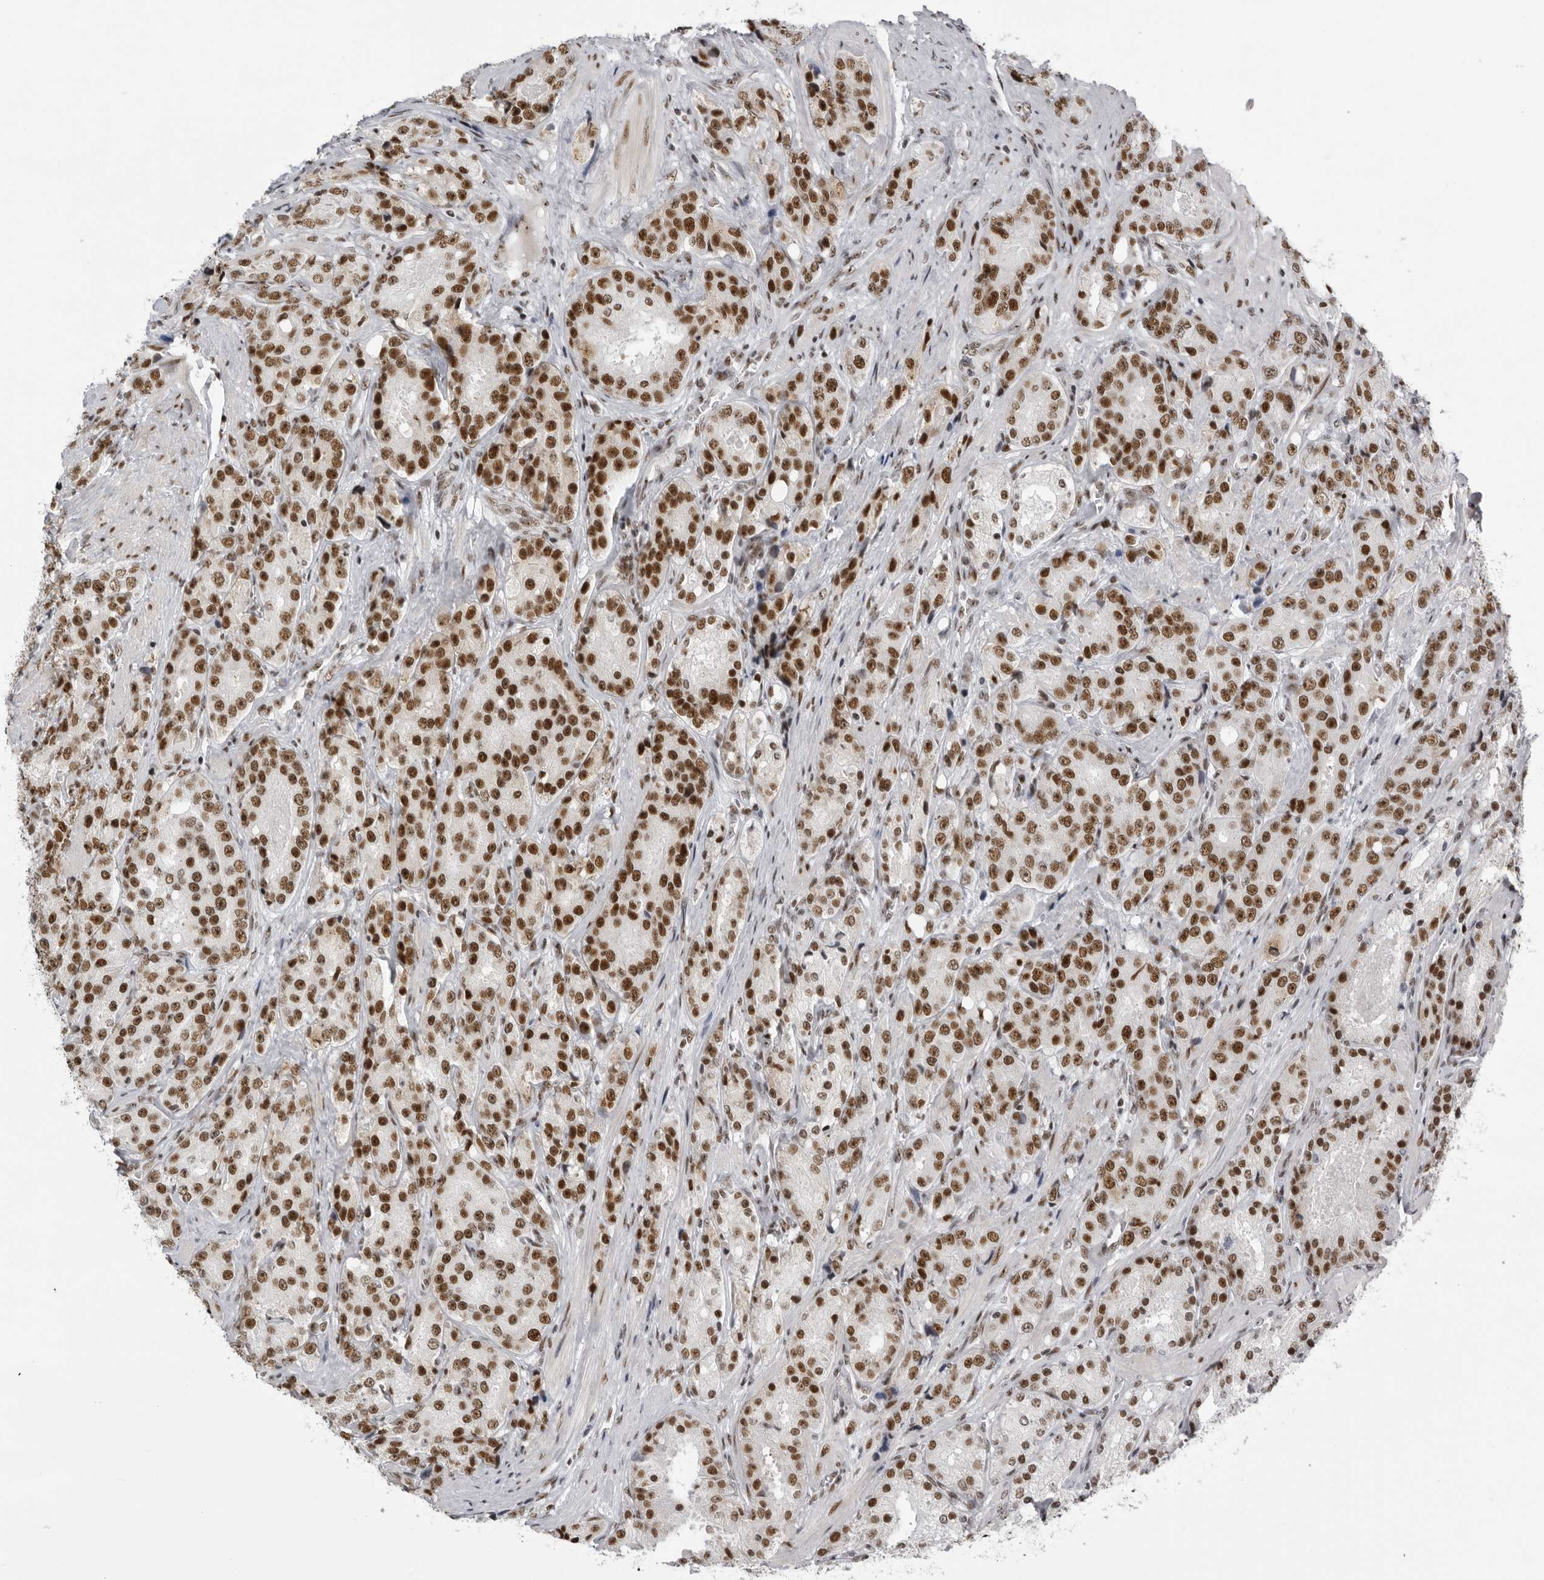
{"staining": {"intensity": "strong", "quantity": ">75%", "location": "nuclear"}, "tissue": "prostate cancer", "cell_type": "Tumor cells", "image_type": "cancer", "snomed": [{"axis": "morphology", "description": "Adenocarcinoma, High grade"}, {"axis": "topography", "description": "Prostate"}], "caption": "The photomicrograph shows a brown stain indicating the presence of a protein in the nuclear of tumor cells in prostate adenocarcinoma (high-grade).", "gene": "DHX9", "patient": {"sex": "male", "age": 60}}